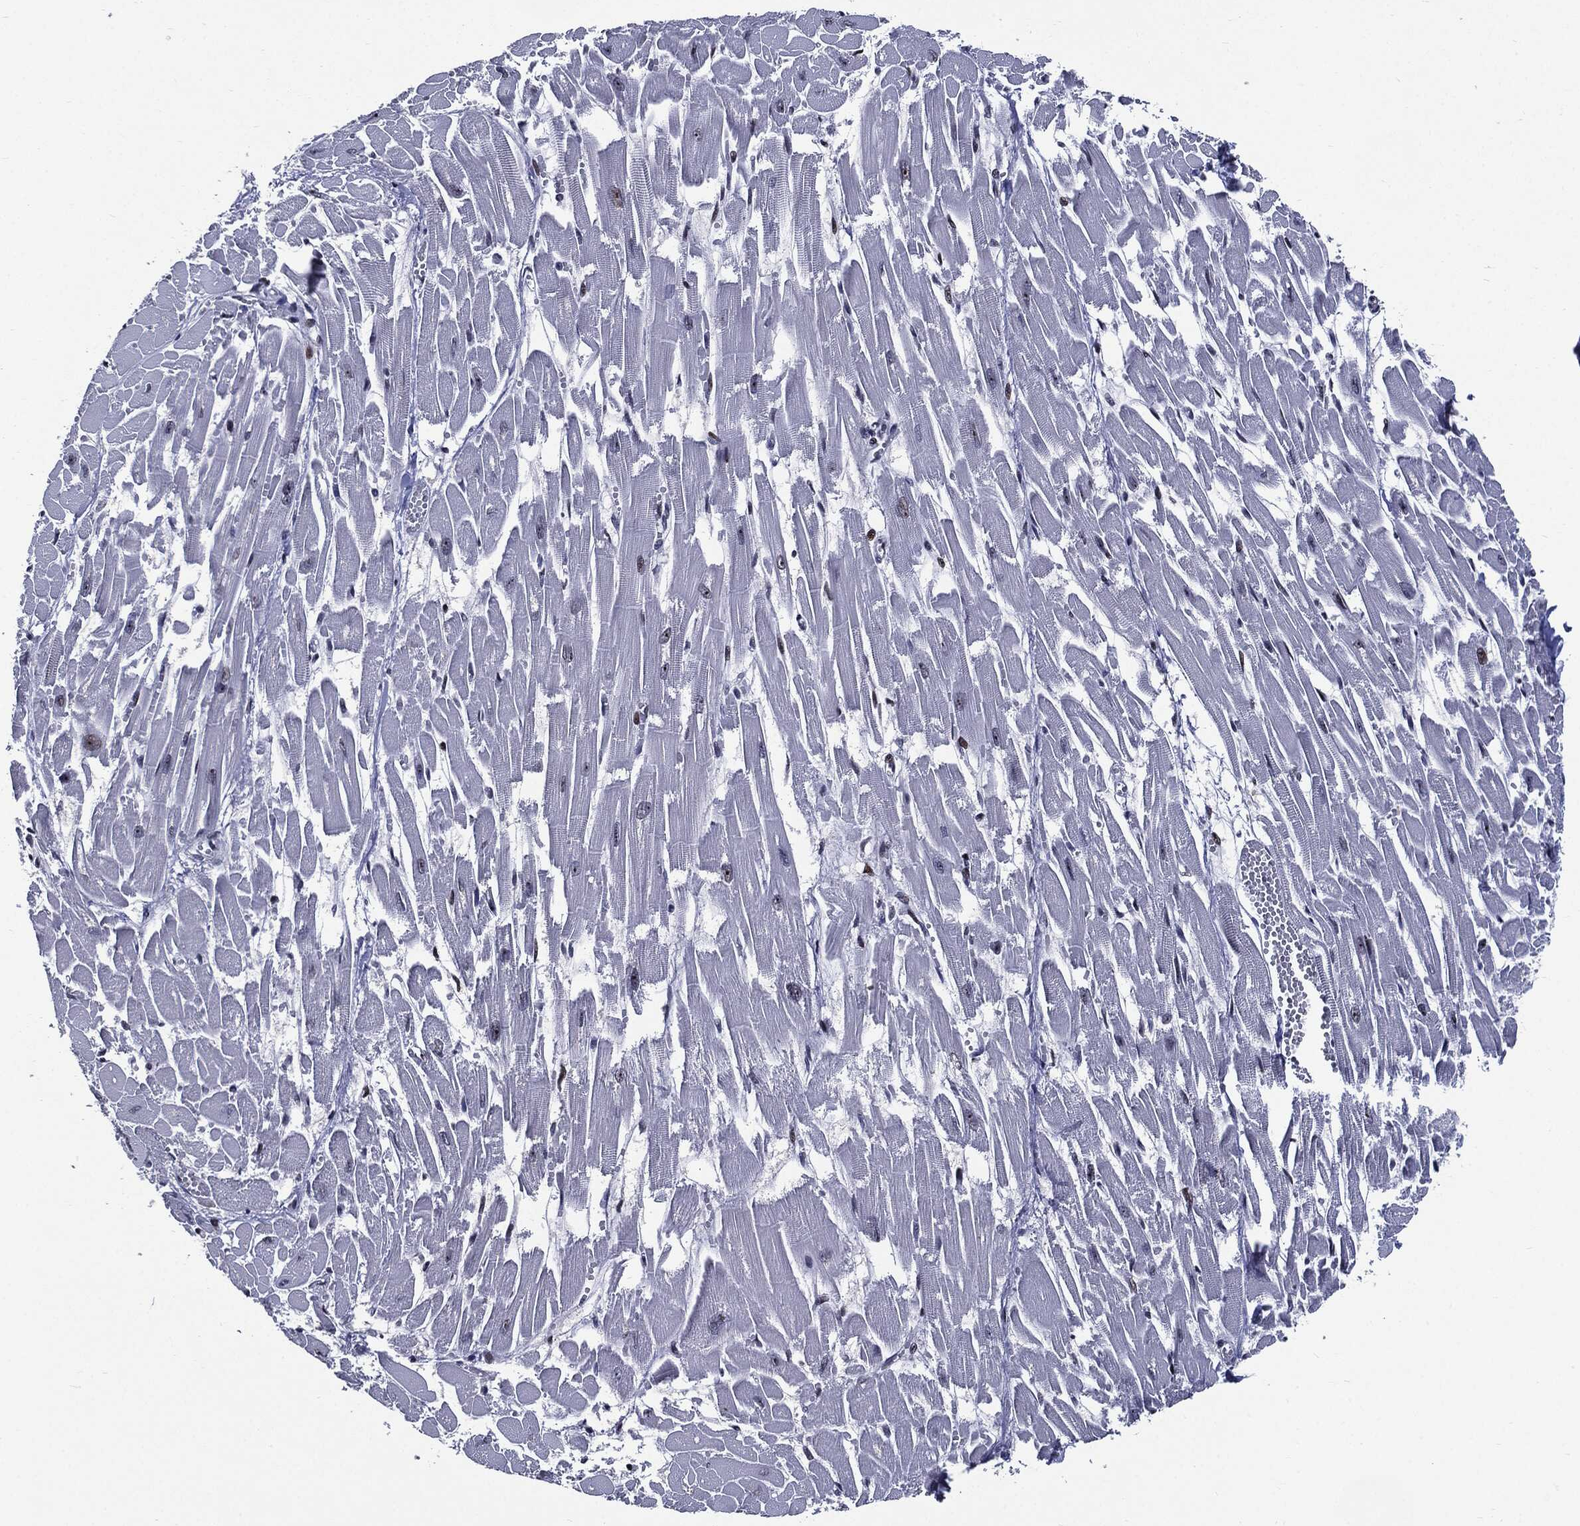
{"staining": {"intensity": "strong", "quantity": "<25%", "location": "nuclear"}, "tissue": "heart muscle", "cell_type": "Cardiomyocytes", "image_type": "normal", "snomed": [{"axis": "morphology", "description": "Normal tissue, NOS"}, {"axis": "topography", "description": "Heart"}], "caption": "High-power microscopy captured an IHC photomicrograph of benign heart muscle, revealing strong nuclear expression in about <25% of cardiomyocytes.", "gene": "ZFP91", "patient": {"sex": "female", "age": 52}}